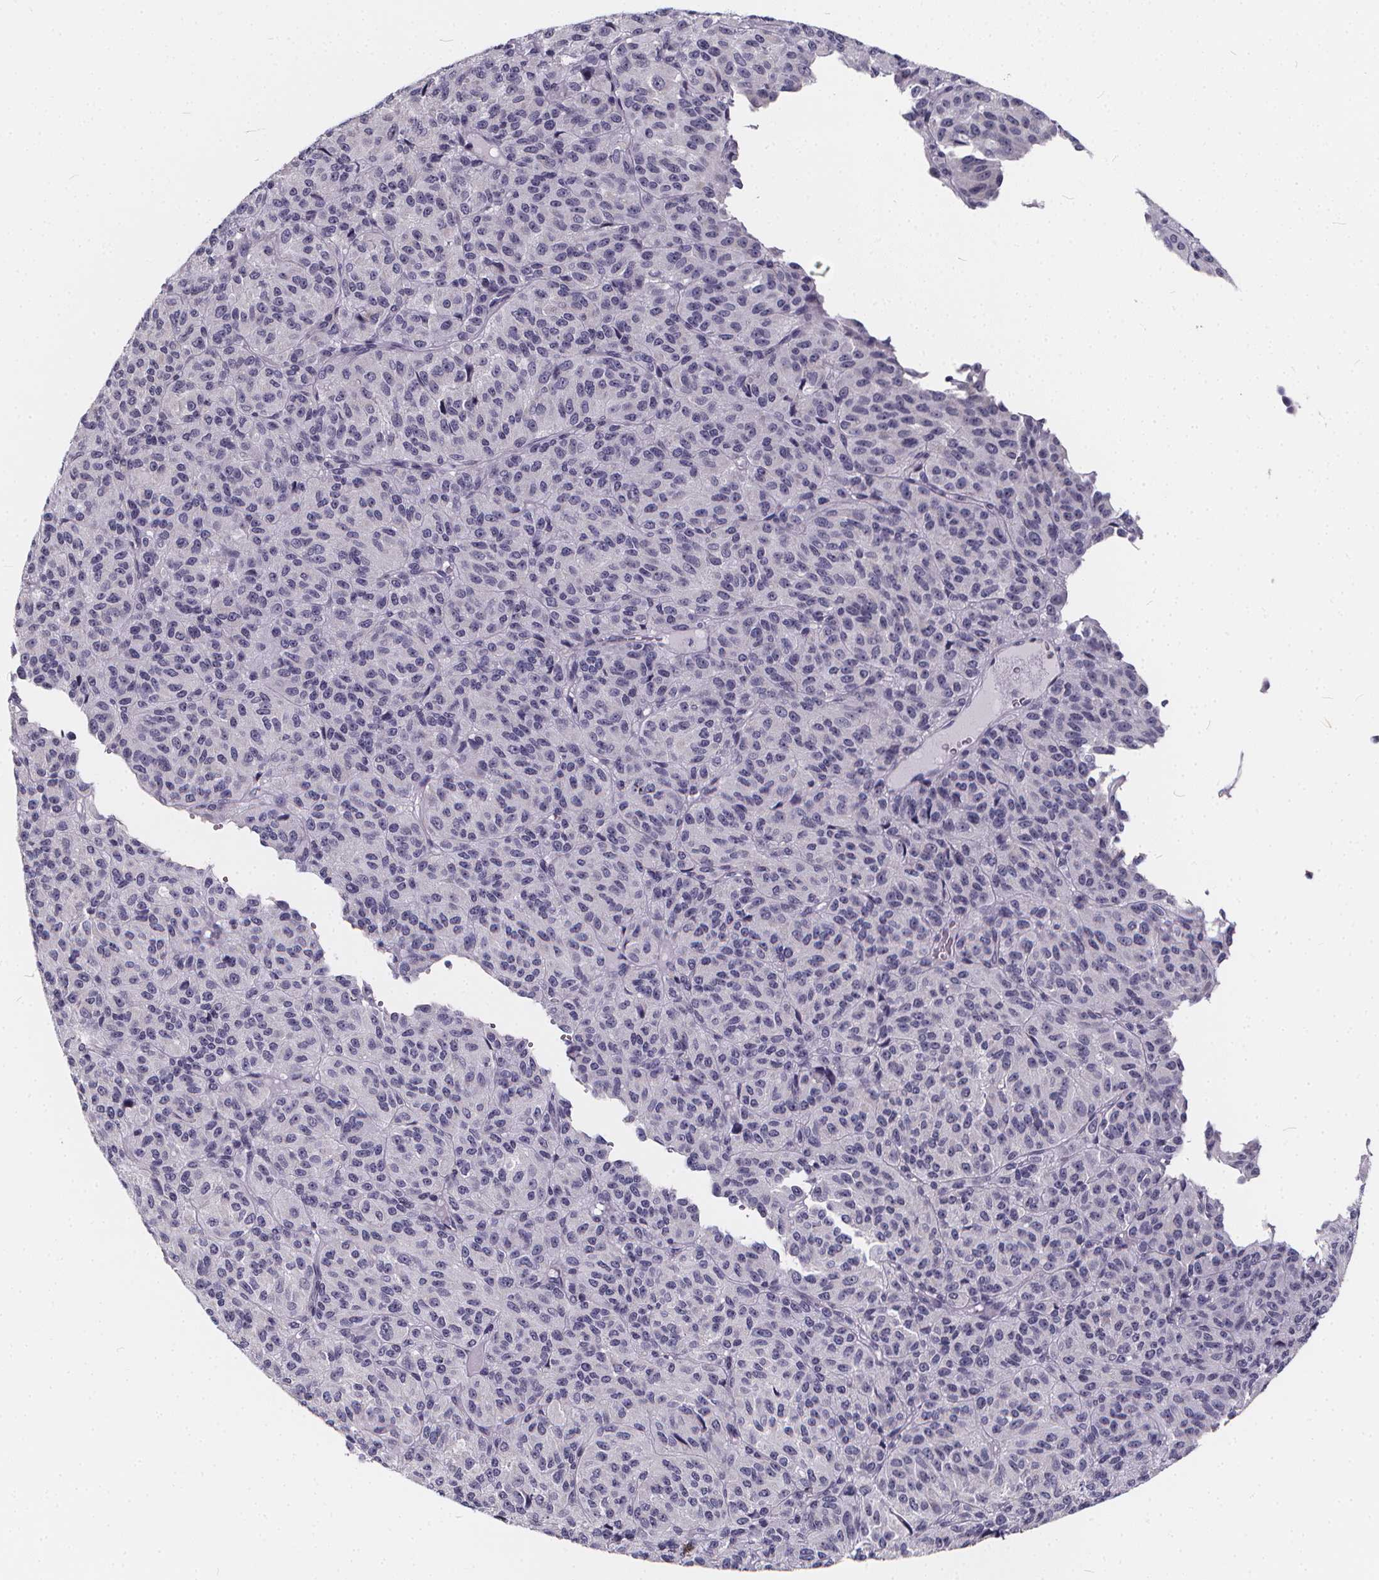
{"staining": {"intensity": "negative", "quantity": "none", "location": "none"}, "tissue": "melanoma", "cell_type": "Tumor cells", "image_type": "cancer", "snomed": [{"axis": "morphology", "description": "Malignant melanoma, Metastatic site"}, {"axis": "topography", "description": "Brain"}], "caption": "Tumor cells show no significant protein staining in malignant melanoma (metastatic site).", "gene": "SPEF2", "patient": {"sex": "female", "age": 56}}